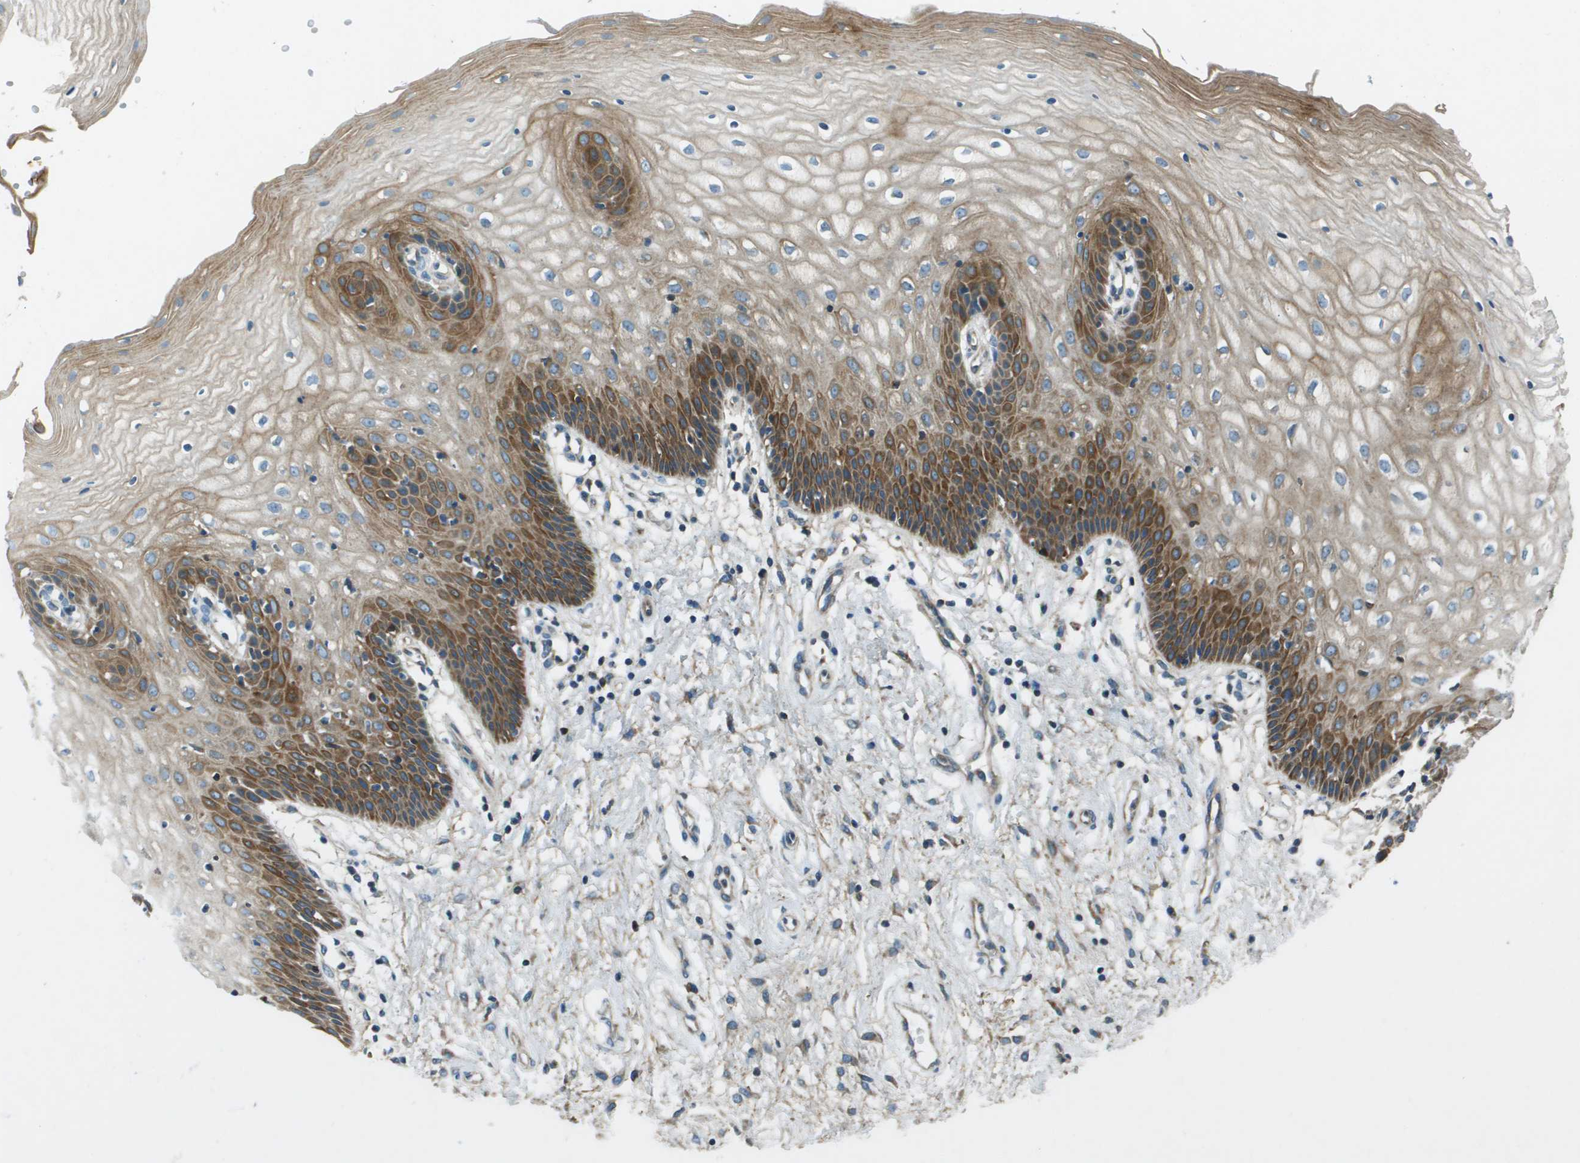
{"staining": {"intensity": "moderate", "quantity": "25%-75%", "location": "cytoplasmic/membranous"}, "tissue": "vagina", "cell_type": "Squamous epithelial cells", "image_type": "normal", "snomed": [{"axis": "morphology", "description": "Normal tissue, NOS"}, {"axis": "topography", "description": "Vagina"}], "caption": "A micrograph of vagina stained for a protein reveals moderate cytoplasmic/membranous brown staining in squamous epithelial cells.", "gene": "MIGA1", "patient": {"sex": "female", "age": 34}}